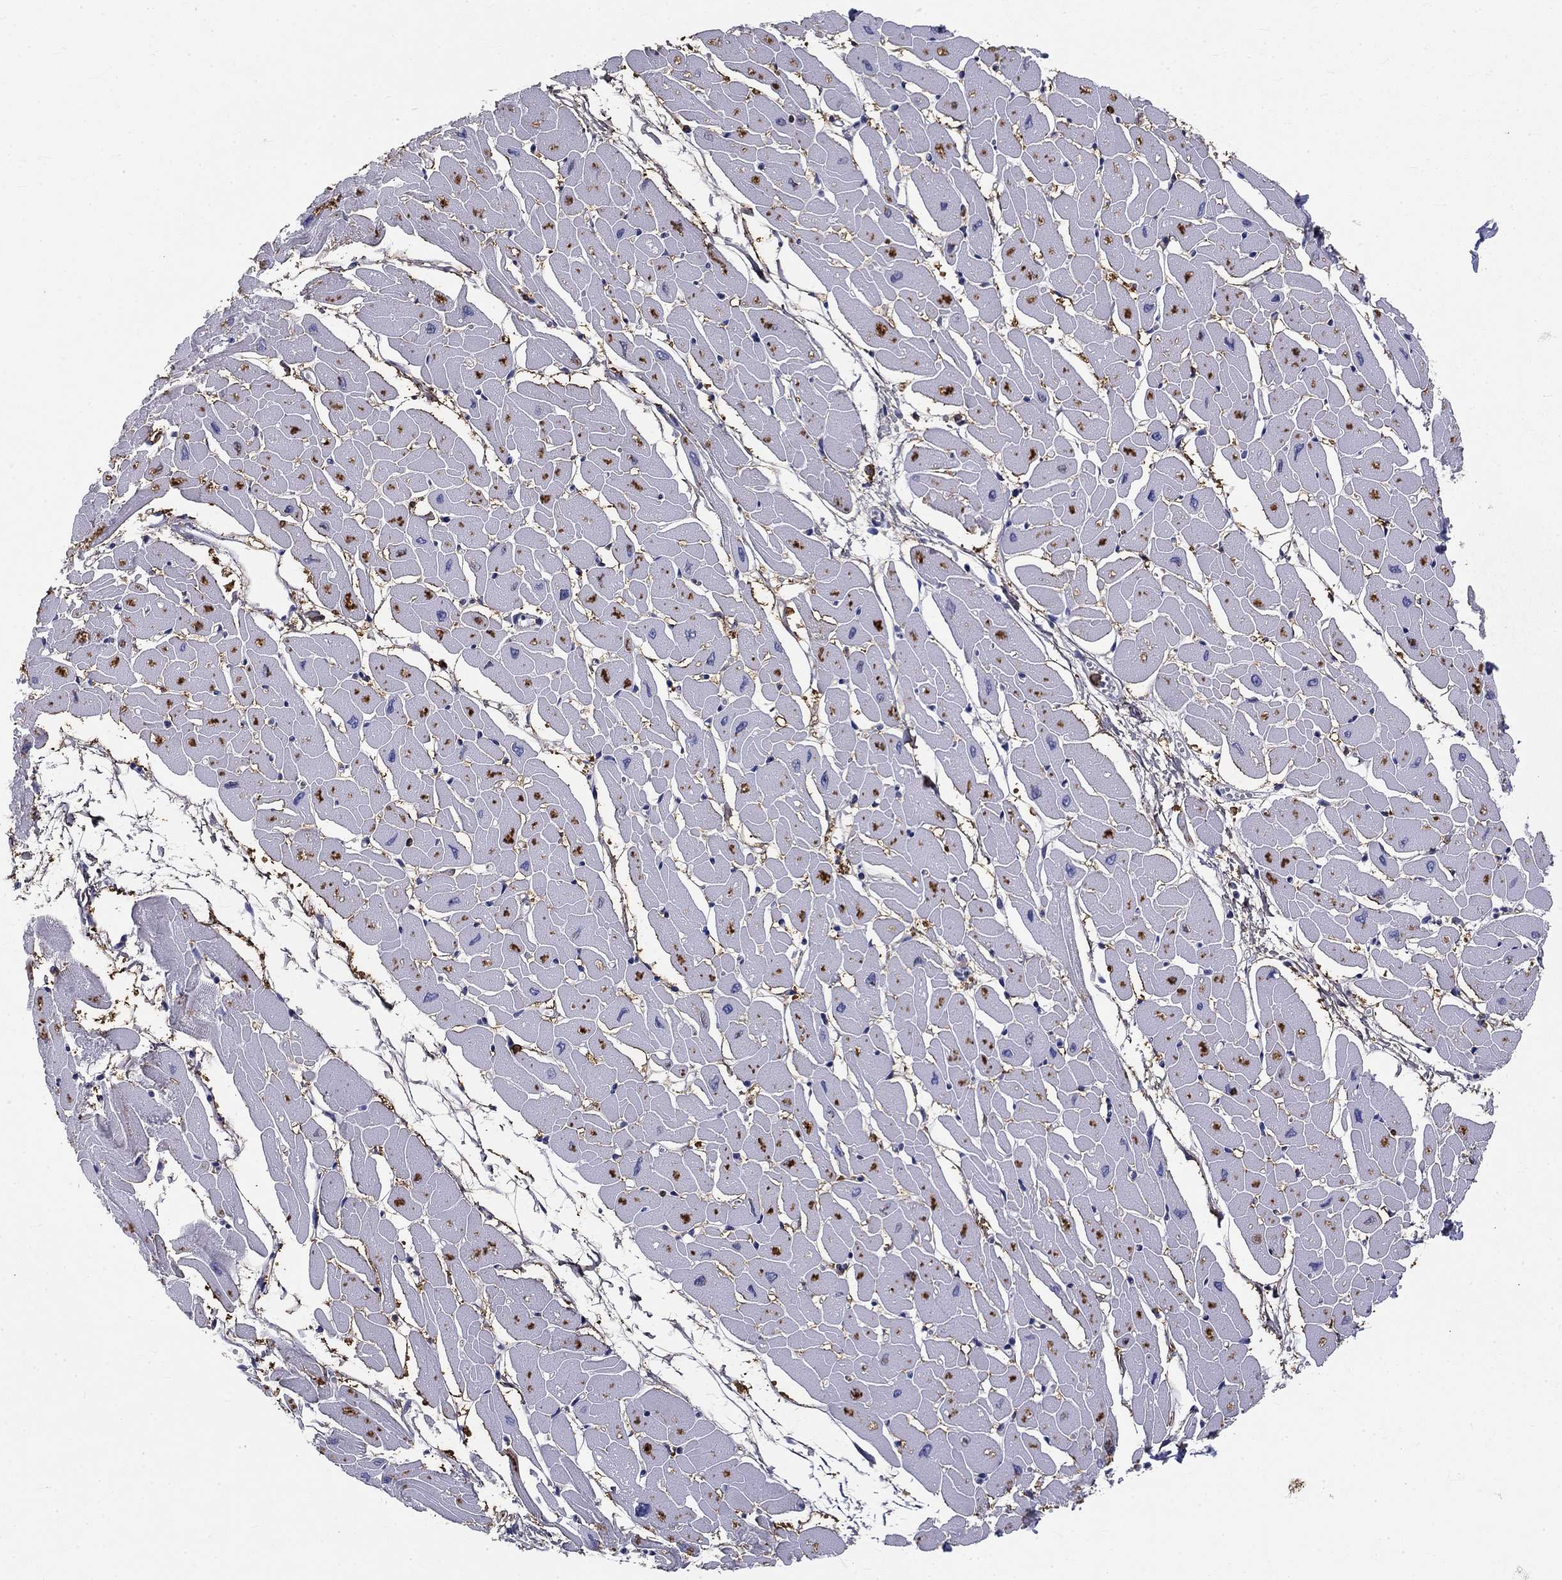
{"staining": {"intensity": "negative", "quantity": "none", "location": "none"}, "tissue": "heart muscle", "cell_type": "Cardiomyocytes", "image_type": "normal", "snomed": [{"axis": "morphology", "description": "Normal tissue, NOS"}, {"axis": "topography", "description": "Heart"}], "caption": "IHC histopathology image of unremarkable heart muscle: heart muscle stained with DAB reveals no significant protein staining in cardiomyocytes.", "gene": "IGSF8", "patient": {"sex": "male", "age": 57}}